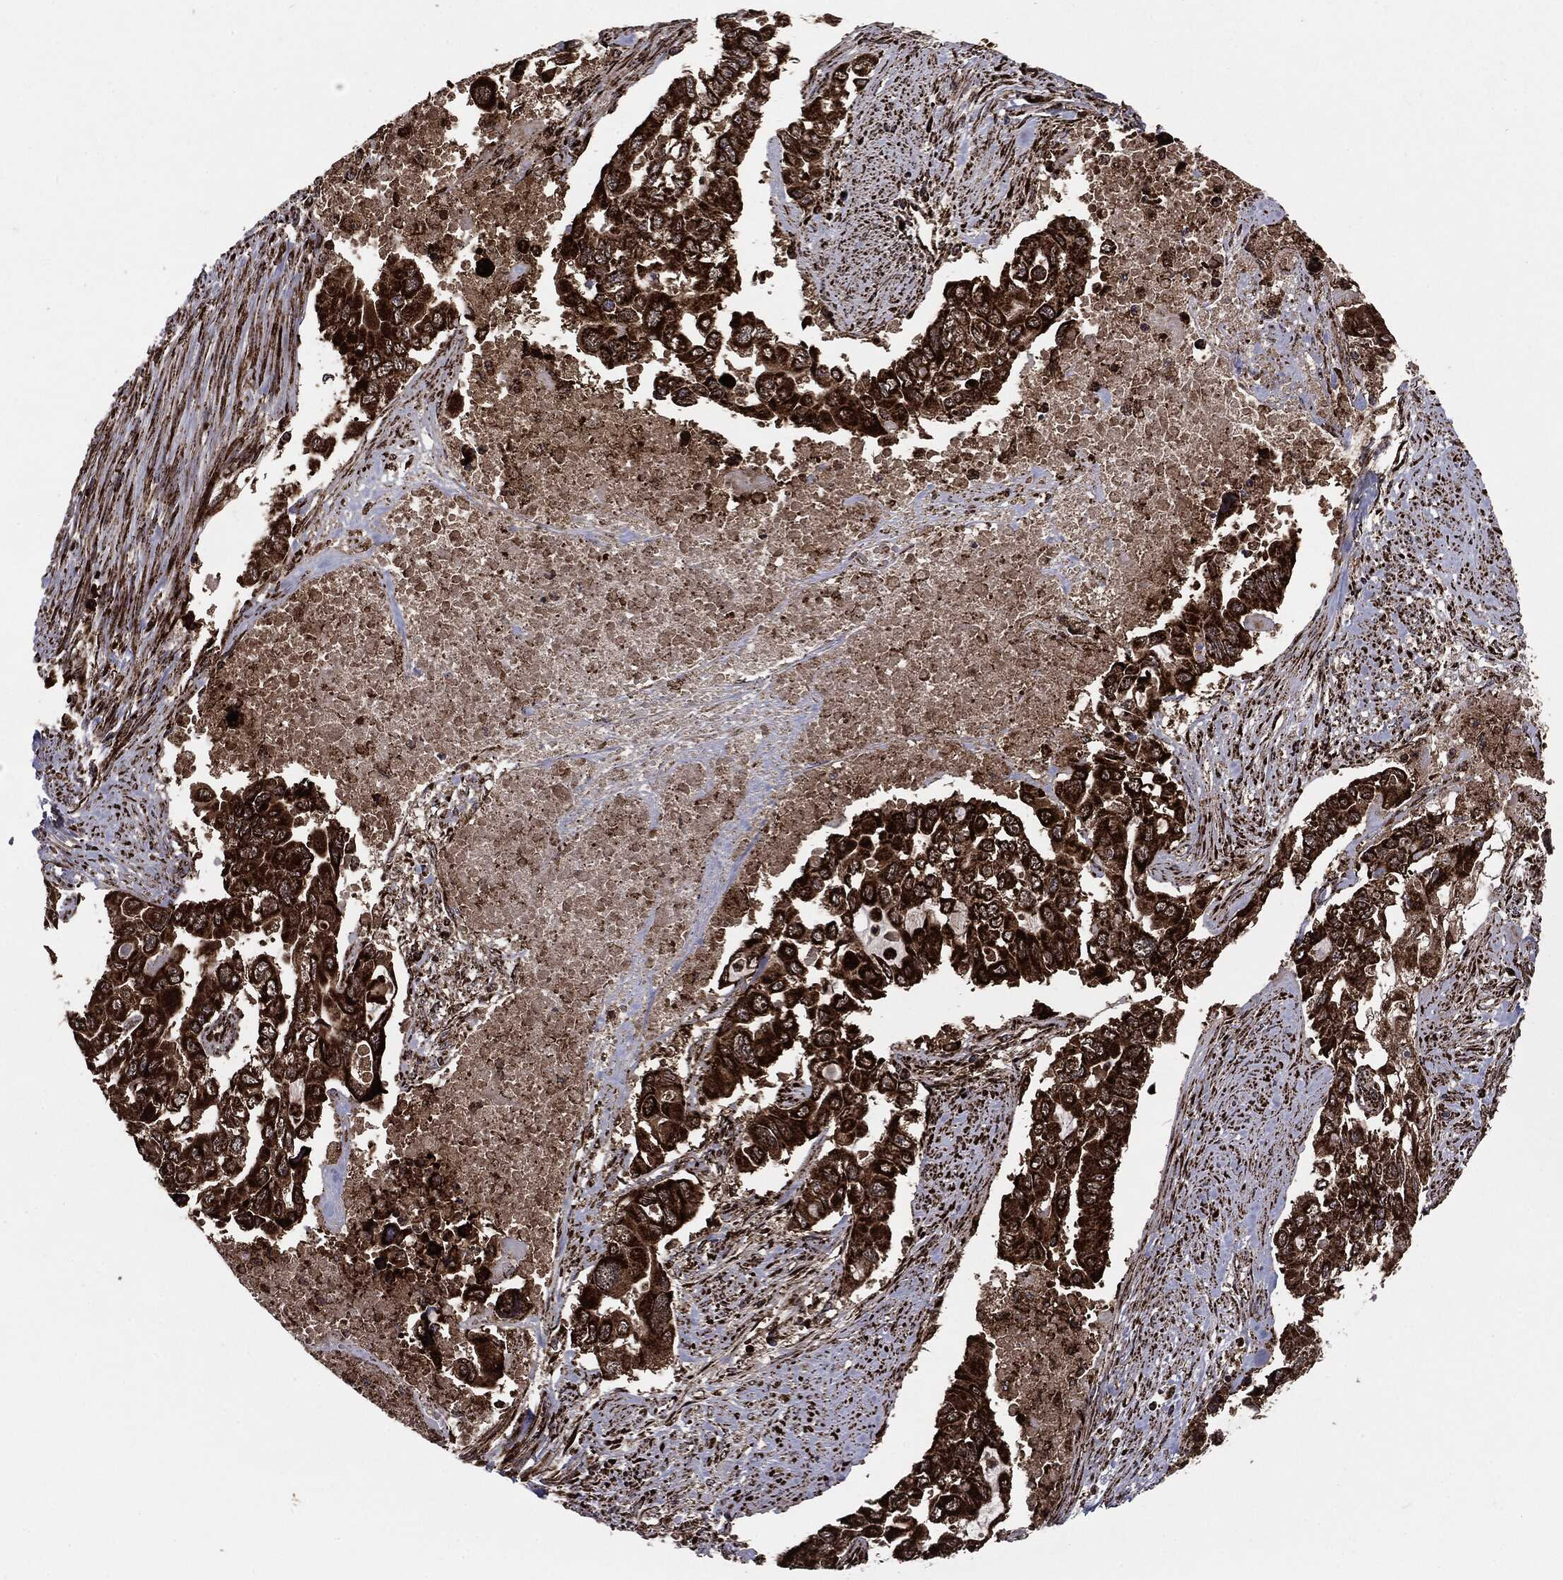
{"staining": {"intensity": "strong", "quantity": ">75%", "location": "cytoplasmic/membranous"}, "tissue": "endometrial cancer", "cell_type": "Tumor cells", "image_type": "cancer", "snomed": [{"axis": "morphology", "description": "Adenocarcinoma, NOS"}, {"axis": "topography", "description": "Uterus"}], "caption": "An immunohistochemistry (IHC) histopathology image of neoplastic tissue is shown. Protein staining in brown shows strong cytoplasmic/membranous positivity in endometrial adenocarcinoma within tumor cells.", "gene": "MAP2K1", "patient": {"sex": "female", "age": 59}}